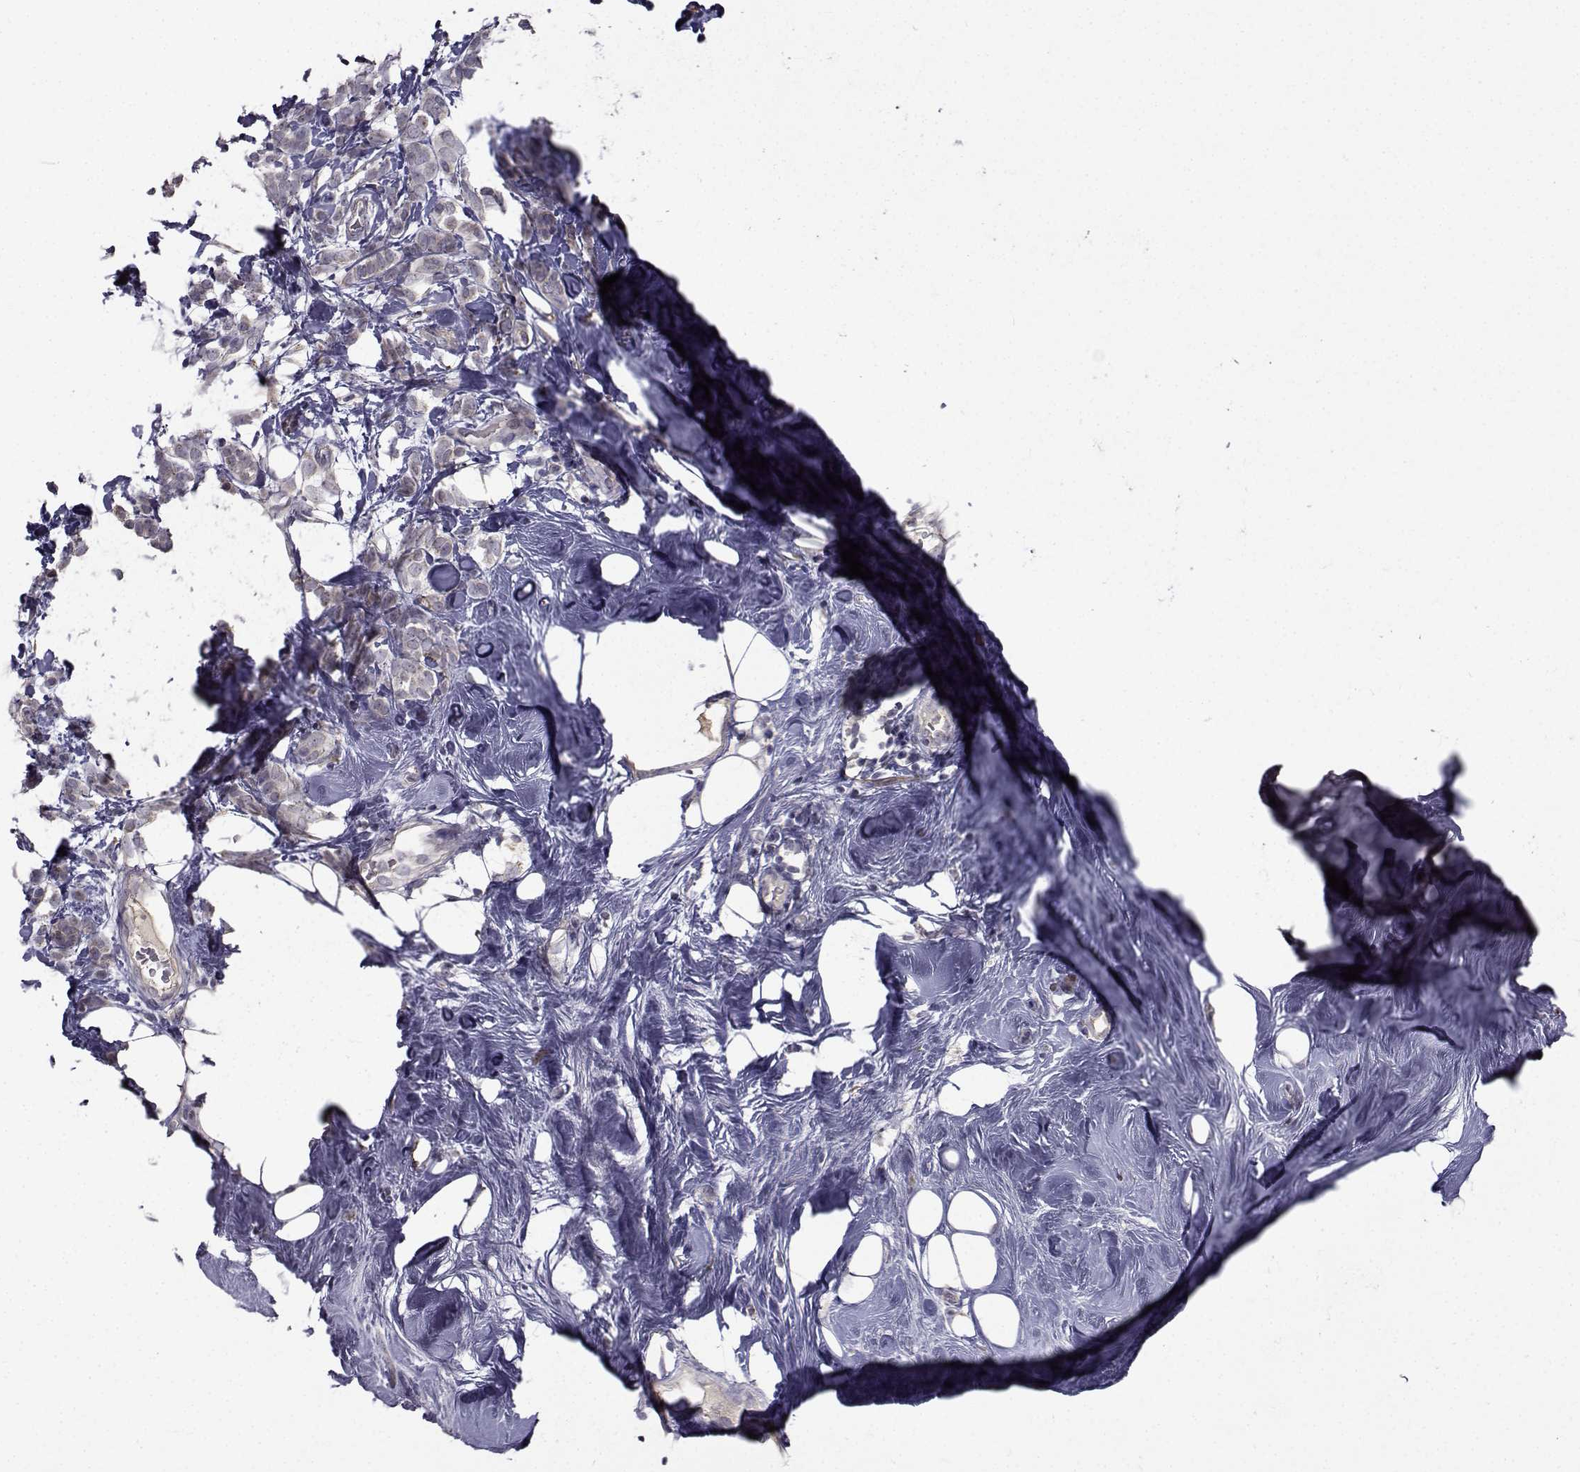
{"staining": {"intensity": "weak", "quantity": ">75%", "location": "cytoplasmic/membranous"}, "tissue": "breast cancer", "cell_type": "Tumor cells", "image_type": "cancer", "snomed": [{"axis": "morphology", "description": "Lobular carcinoma"}, {"axis": "topography", "description": "Breast"}], "caption": "Brown immunohistochemical staining in lobular carcinoma (breast) exhibits weak cytoplasmic/membranous staining in about >75% of tumor cells. (DAB (3,3'-diaminobenzidine) IHC with brightfield microscopy, high magnification).", "gene": "FDXR", "patient": {"sex": "female", "age": 49}}